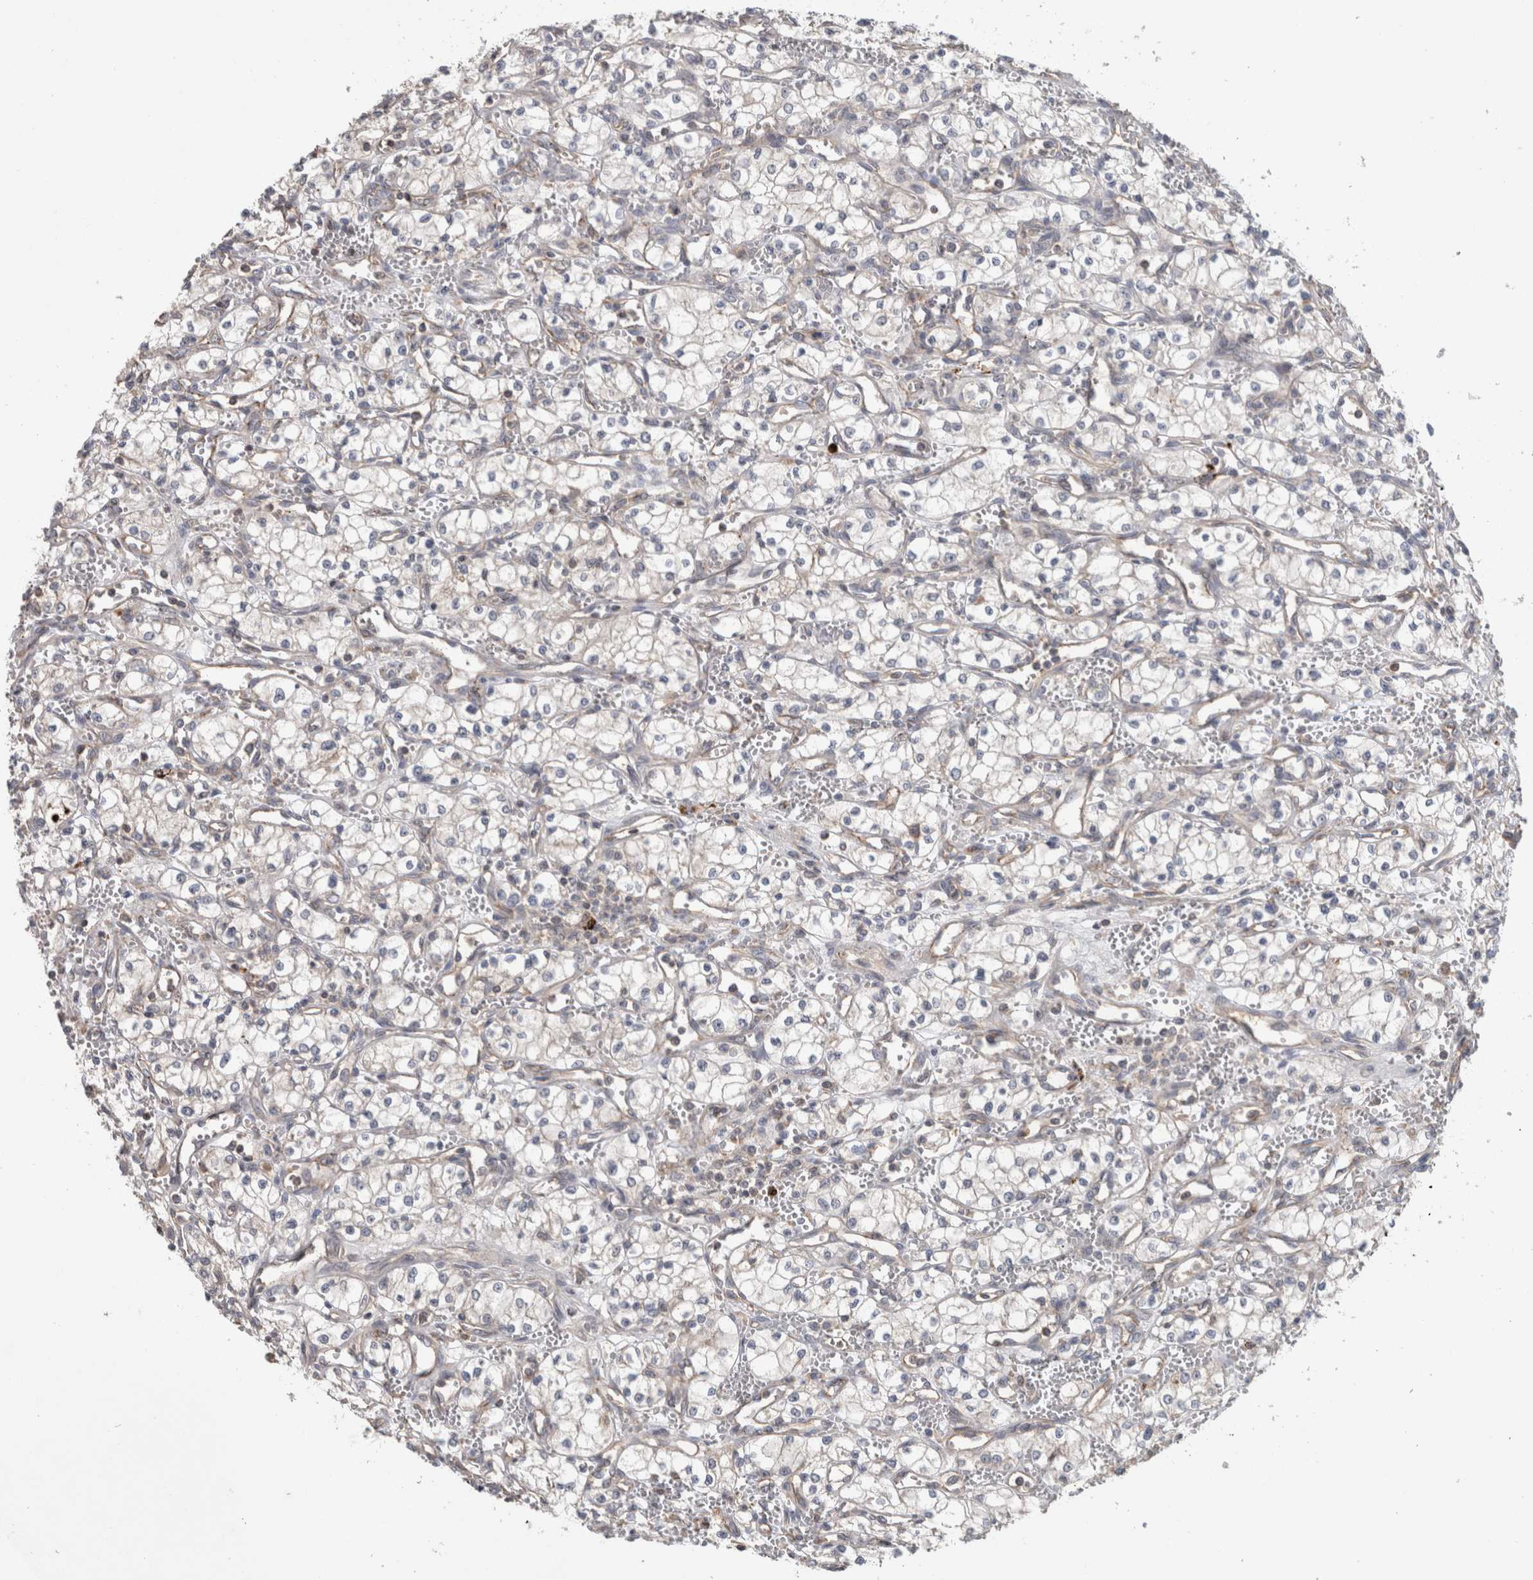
{"staining": {"intensity": "negative", "quantity": "none", "location": "none"}, "tissue": "renal cancer", "cell_type": "Tumor cells", "image_type": "cancer", "snomed": [{"axis": "morphology", "description": "Adenocarcinoma, NOS"}, {"axis": "topography", "description": "Kidney"}], "caption": "Tumor cells are negative for brown protein staining in renal cancer (adenocarcinoma).", "gene": "TARBP1", "patient": {"sex": "male", "age": 59}}